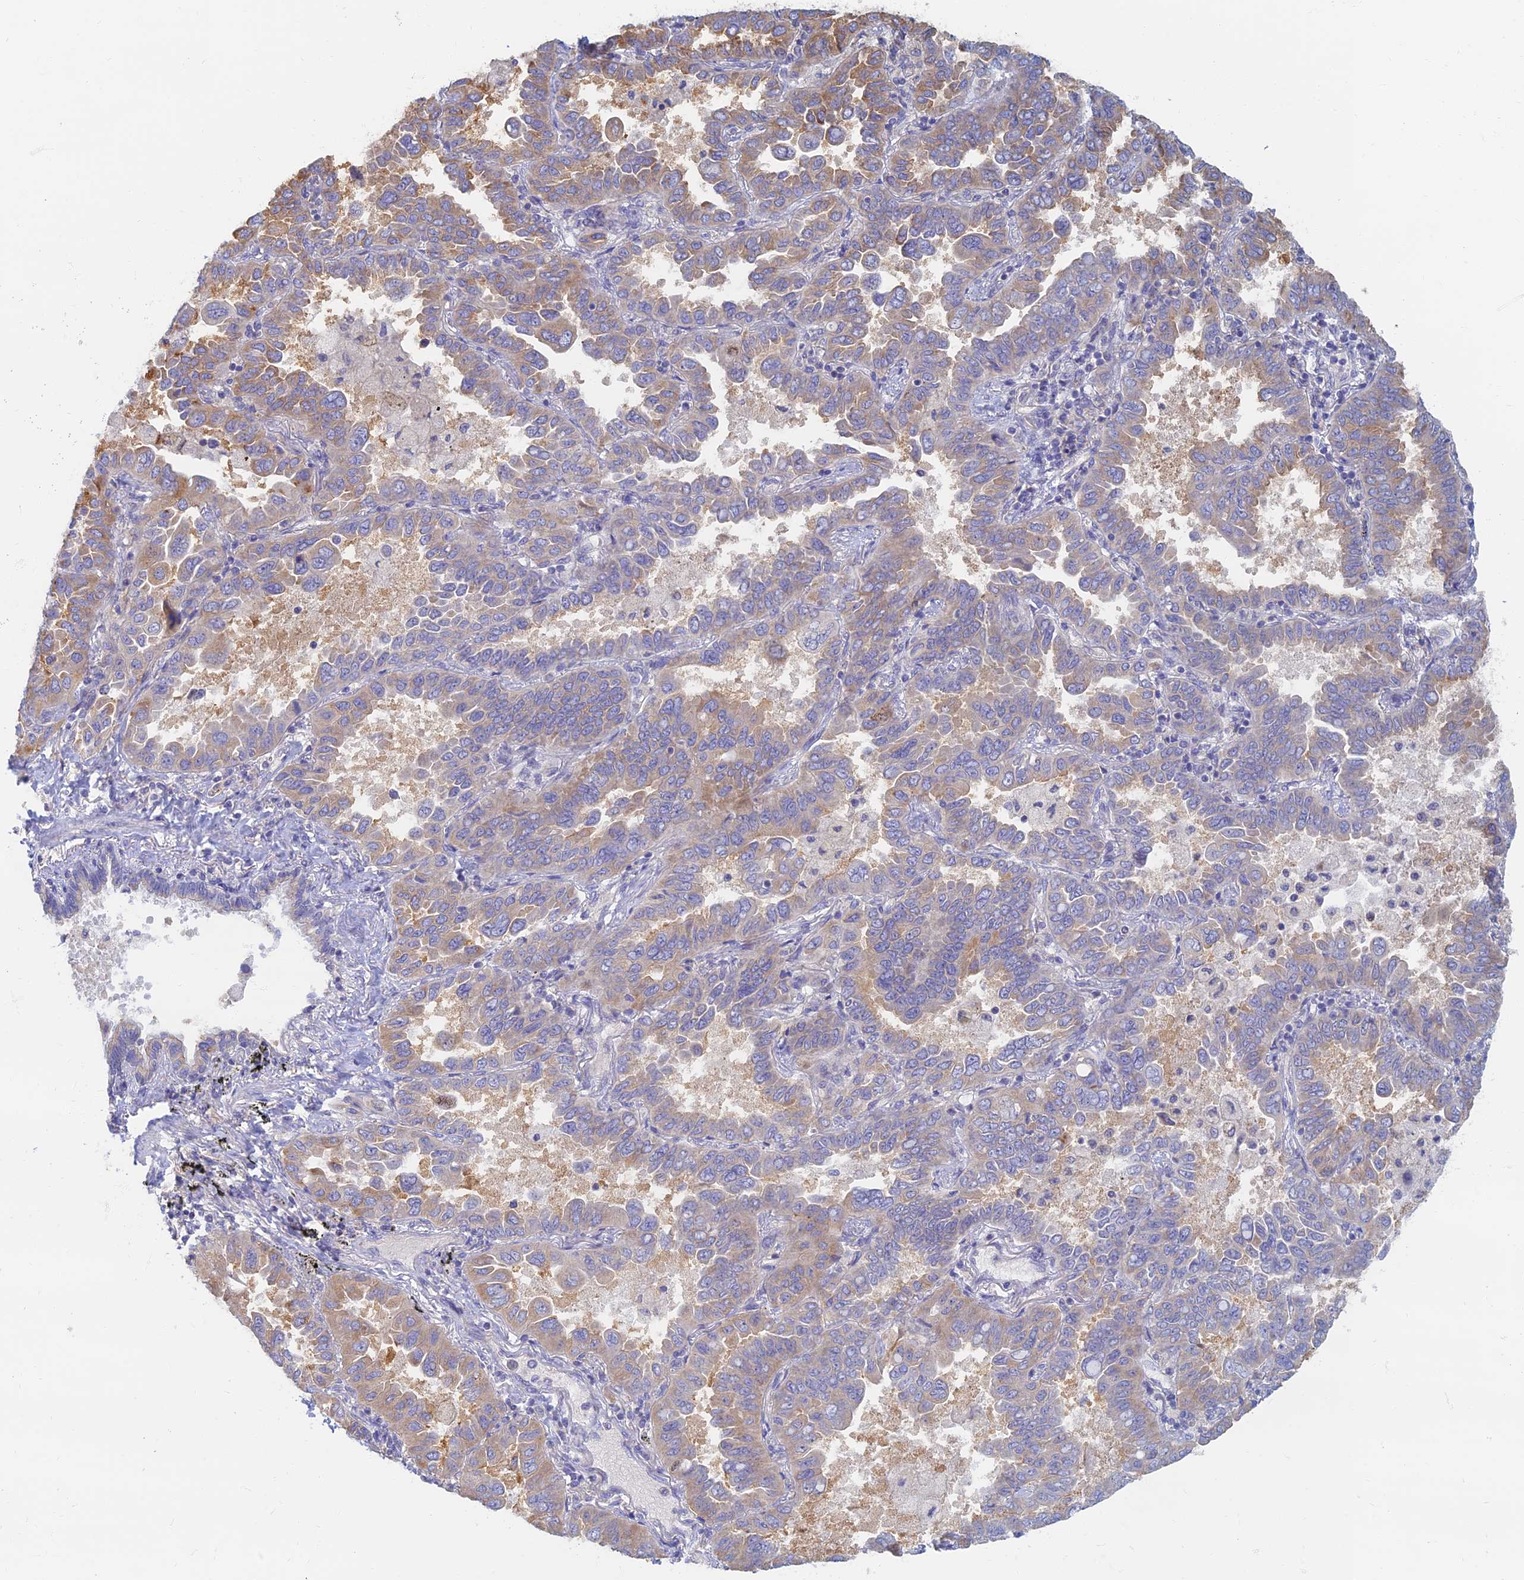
{"staining": {"intensity": "weak", "quantity": "25%-75%", "location": "cytoplasmic/membranous"}, "tissue": "lung cancer", "cell_type": "Tumor cells", "image_type": "cancer", "snomed": [{"axis": "morphology", "description": "Adenocarcinoma, NOS"}, {"axis": "topography", "description": "Lung"}], "caption": "Protein staining of adenocarcinoma (lung) tissue exhibits weak cytoplasmic/membranous positivity in approximately 25%-75% of tumor cells. The staining is performed using DAB (3,3'-diaminobenzidine) brown chromogen to label protein expression. The nuclei are counter-stained blue using hematoxylin.", "gene": "TMEM44", "patient": {"sex": "male", "age": 64}}